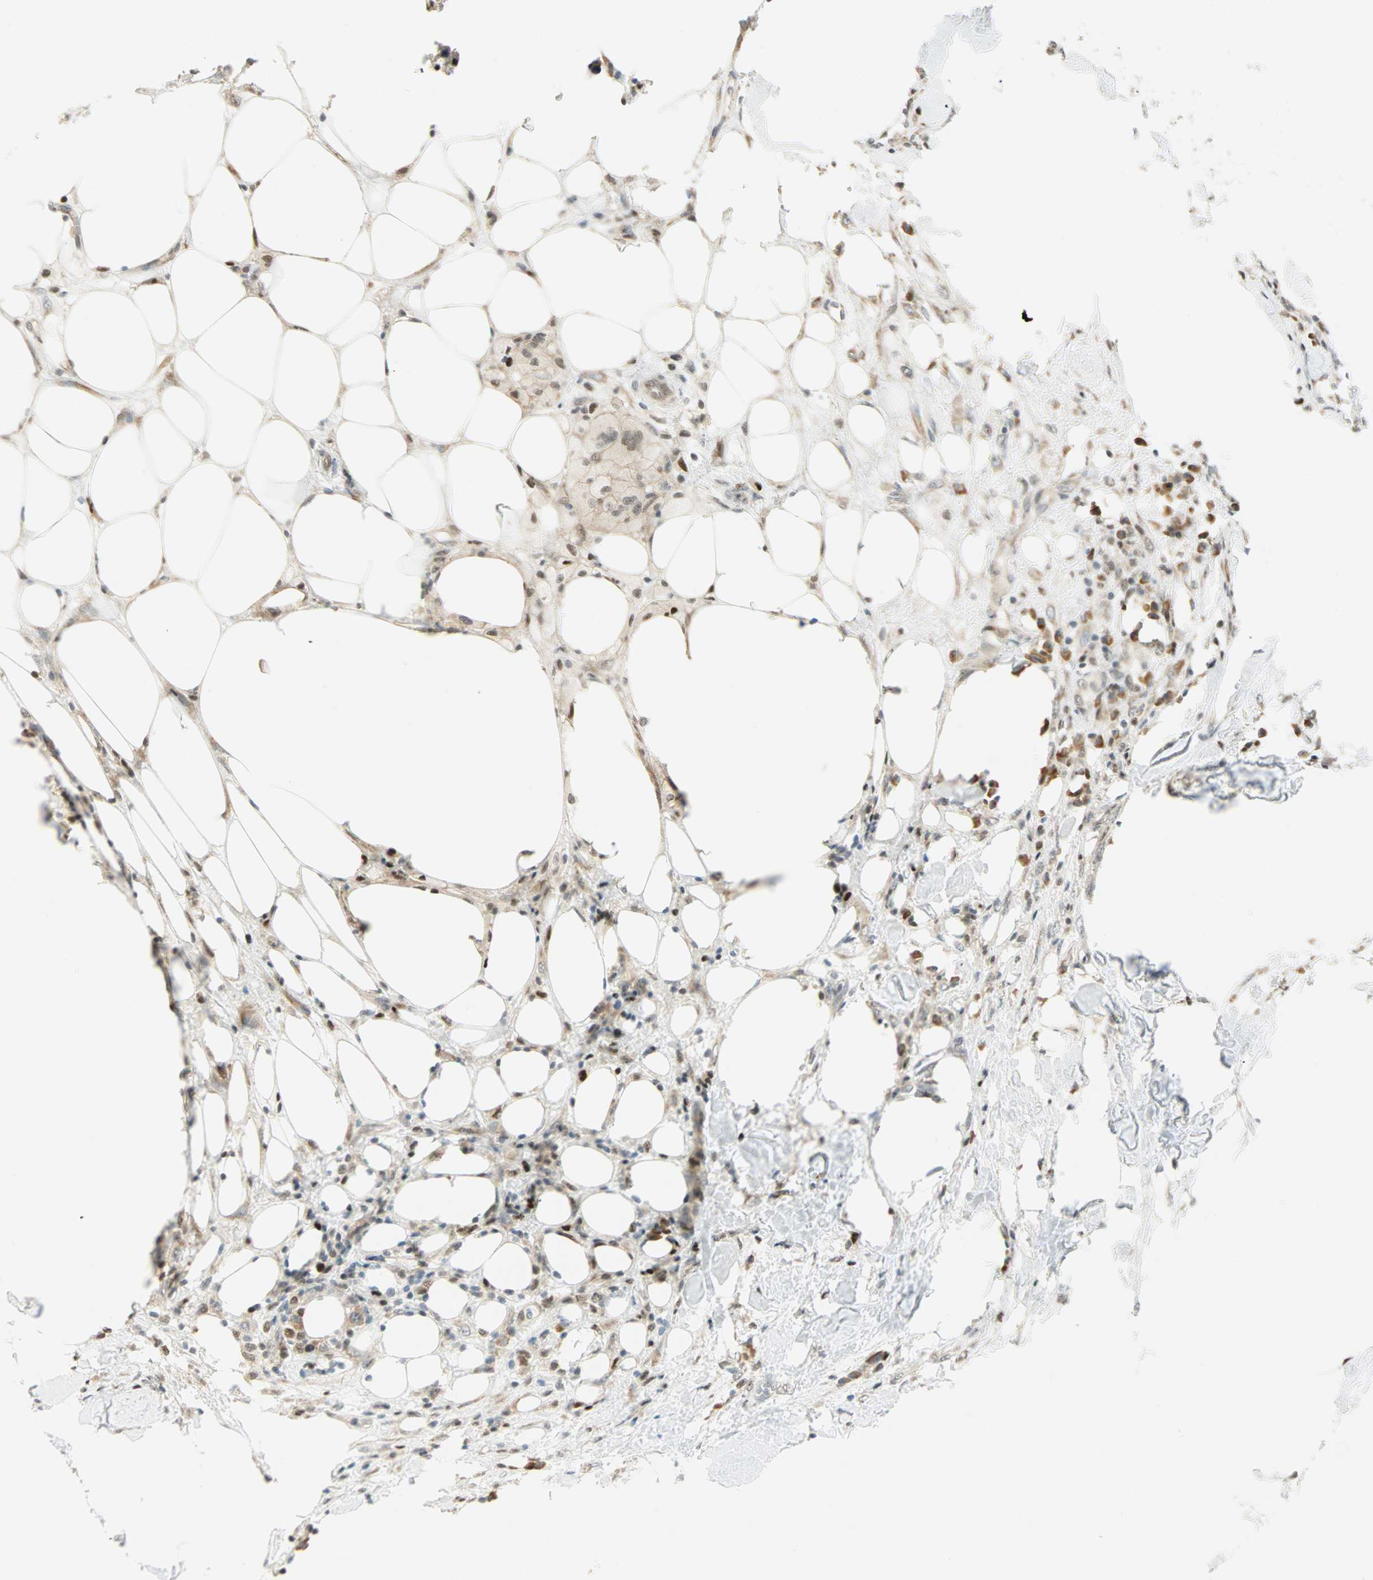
{"staining": {"intensity": "weak", "quantity": "<25%", "location": "cytoplasmic/membranous,nuclear"}, "tissue": "breast cancer", "cell_type": "Tumor cells", "image_type": "cancer", "snomed": [{"axis": "morphology", "description": "Duct carcinoma"}, {"axis": "topography", "description": "Breast"}], "caption": "Immunohistochemistry (IHC) image of human breast cancer stained for a protein (brown), which displays no positivity in tumor cells.", "gene": "MSX2", "patient": {"sex": "female", "age": 37}}